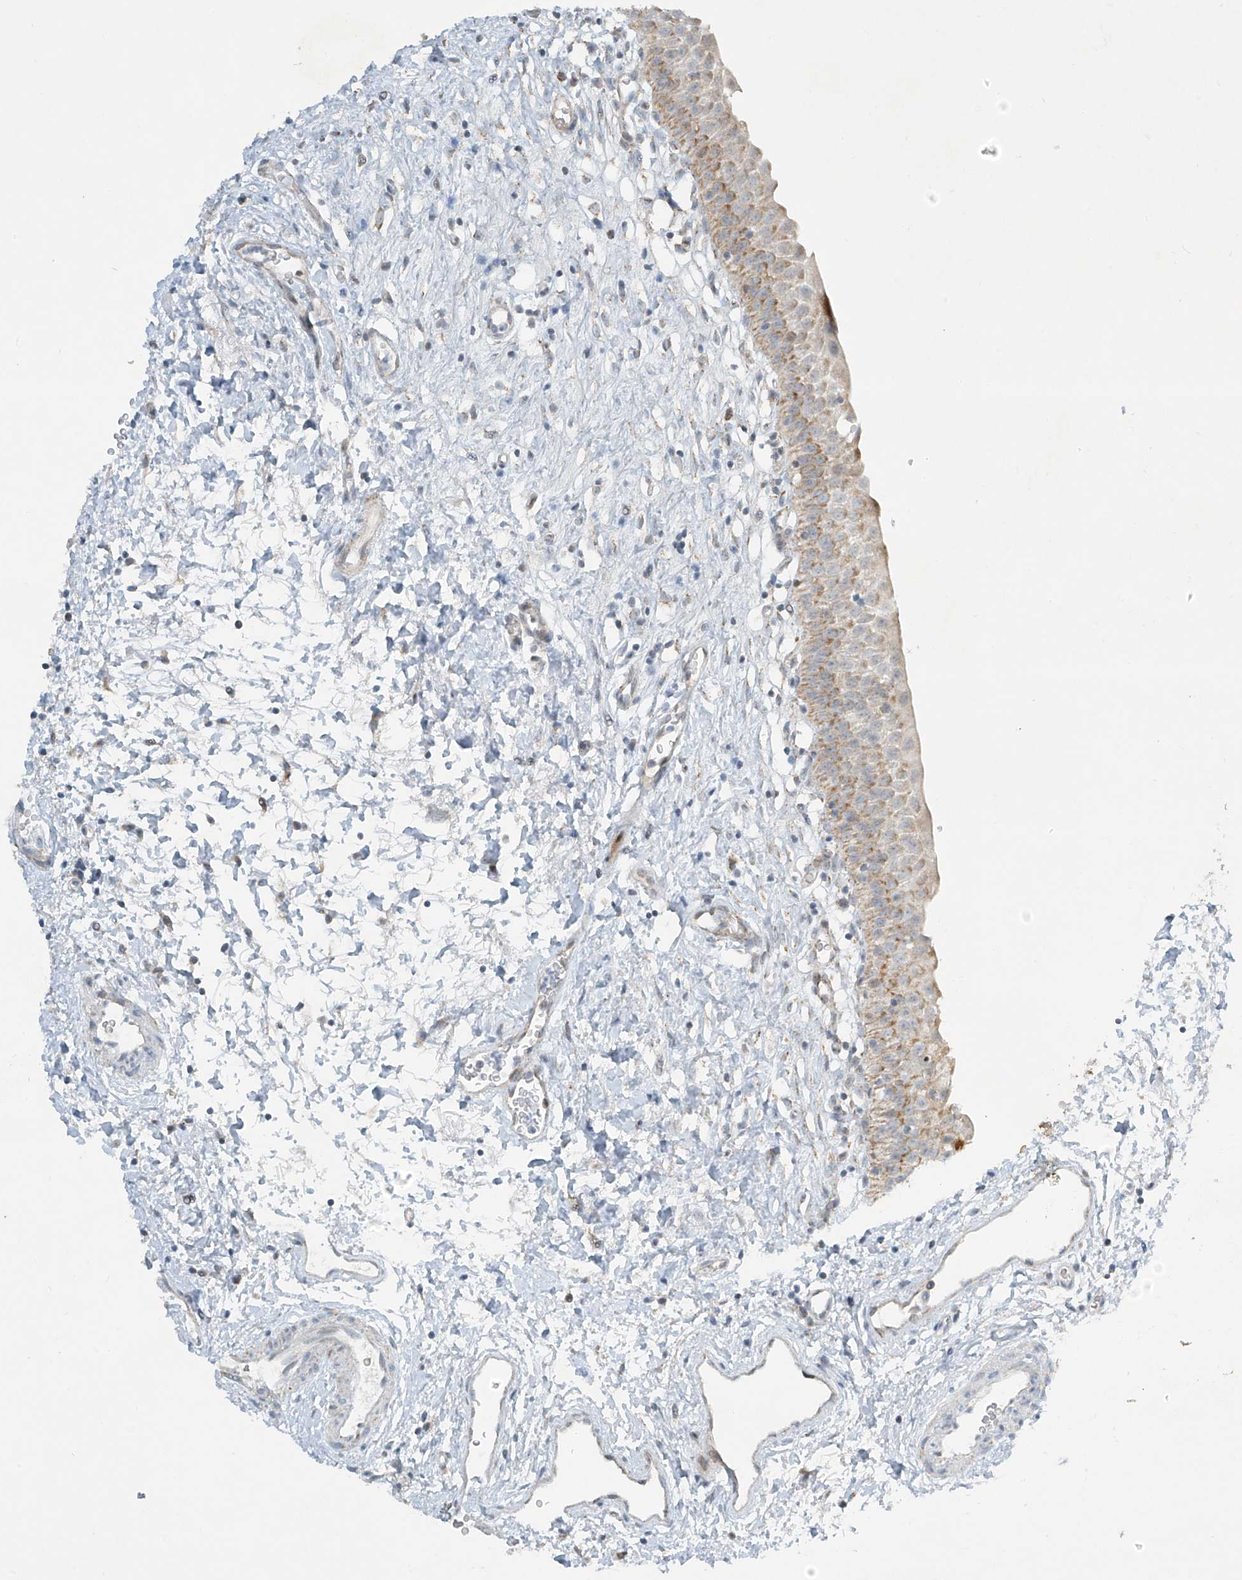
{"staining": {"intensity": "moderate", "quantity": ">75%", "location": "cytoplasmic/membranous"}, "tissue": "urinary bladder", "cell_type": "Urothelial cells", "image_type": "normal", "snomed": [{"axis": "morphology", "description": "Normal tissue, NOS"}, {"axis": "topography", "description": "Urinary bladder"}], "caption": "Urothelial cells demonstrate moderate cytoplasmic/membranous staining in about >75% of cells in normal urinary bladder.", "gene": "SMDT1", "patient": {"sex": "male", "age": 51}}